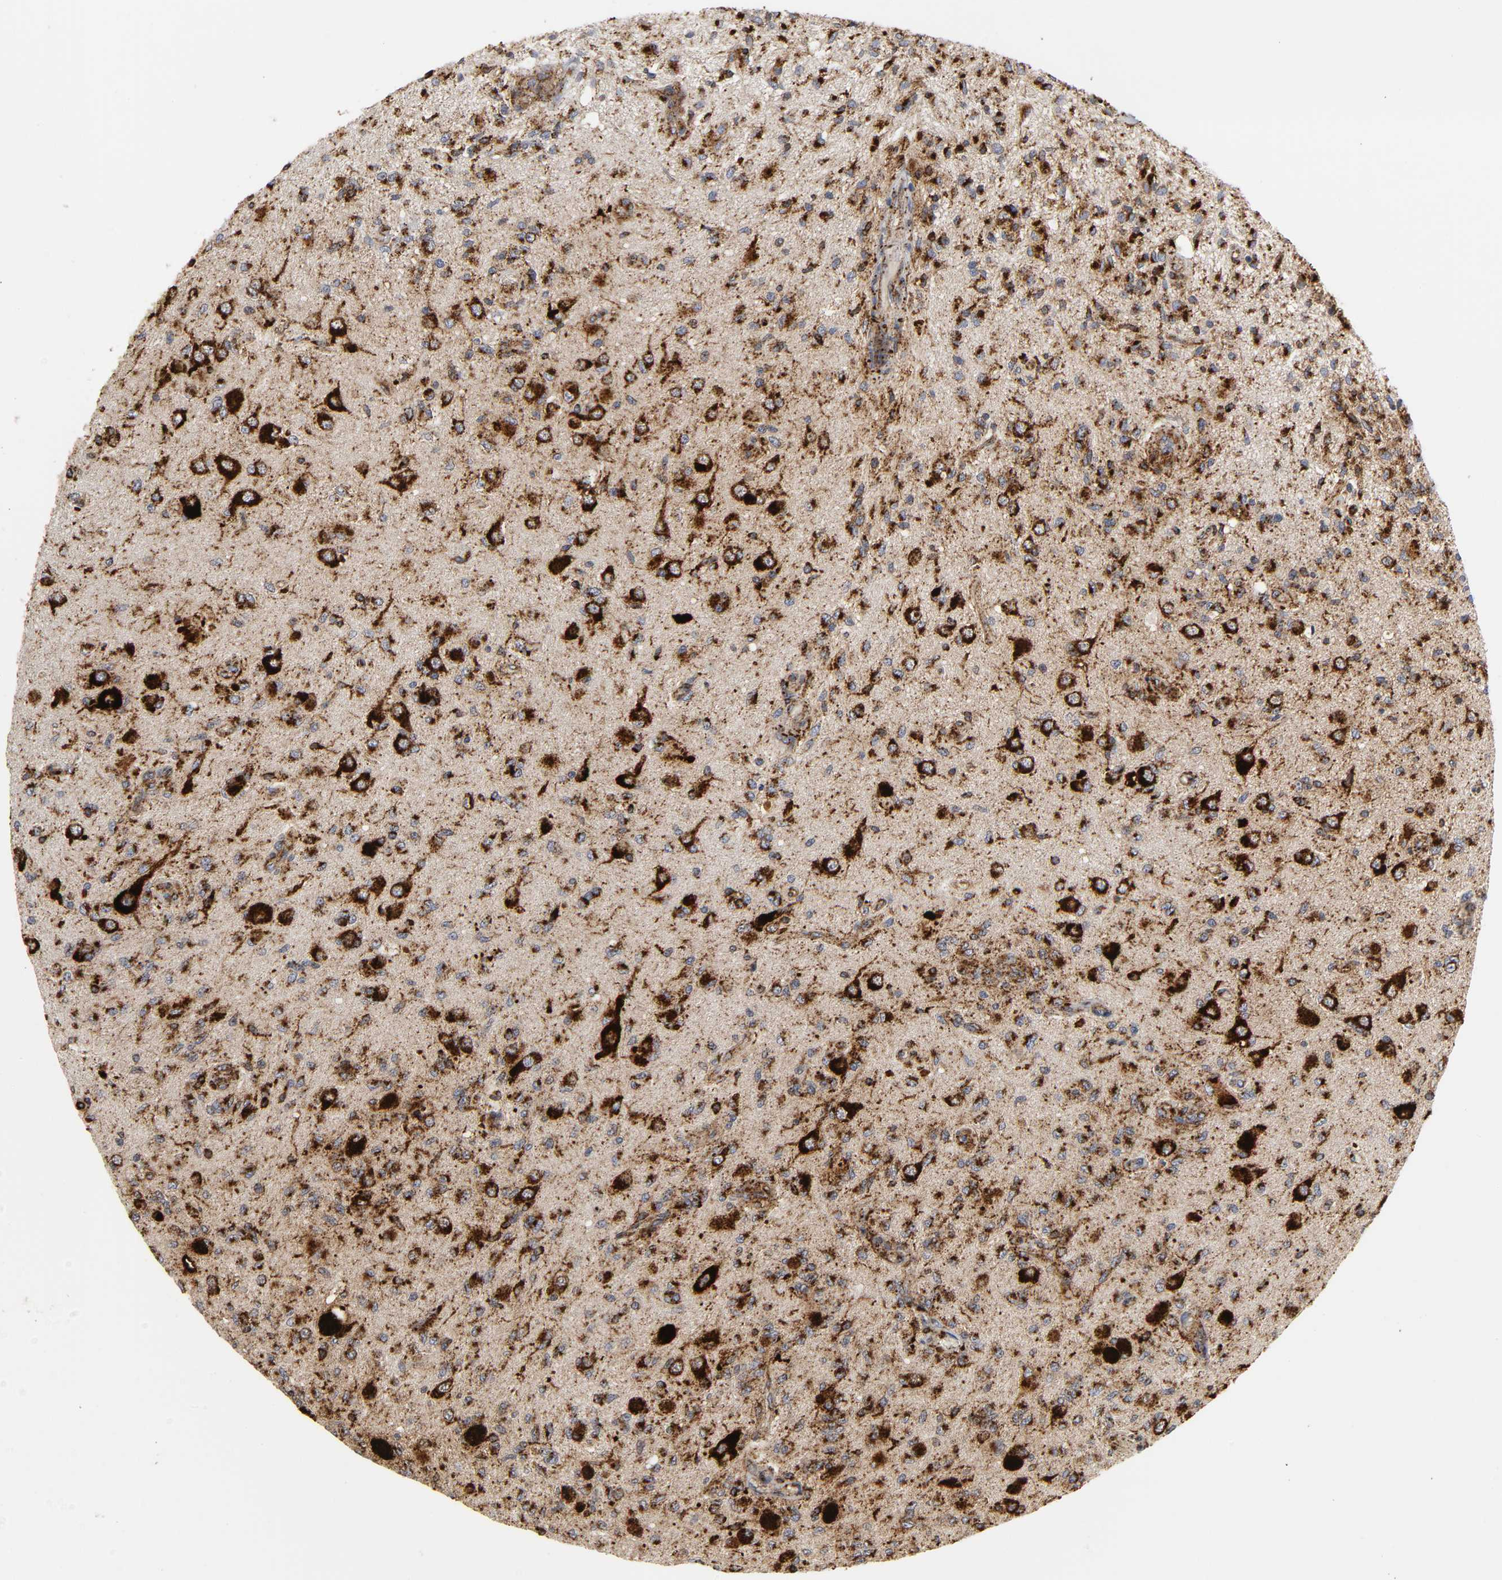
{"staining": {"intensity": "strong", "quantity": "25%-75%", "location": "cytoplasmic/membranous"}, "tissue": "glioma", "cell_type": "Tumor cells", "image_type": "cancer", "snomed": [{"axis": "morphology", "description": "Normal tissue, NOS"}, {"axis": "morphology", "description": "Glioma, malignant, High grade"}, {"axis": "topography", "description": "Cerebral cortex"}], "caption": "Protein analysis of malignant glioma (high-grade) tissue shows strong cytoplasmic/membranous staining in approximately 25%-75% of tumor cells.", "gene": "PSAP", "patient": {"sex": "male", "age": 77}}